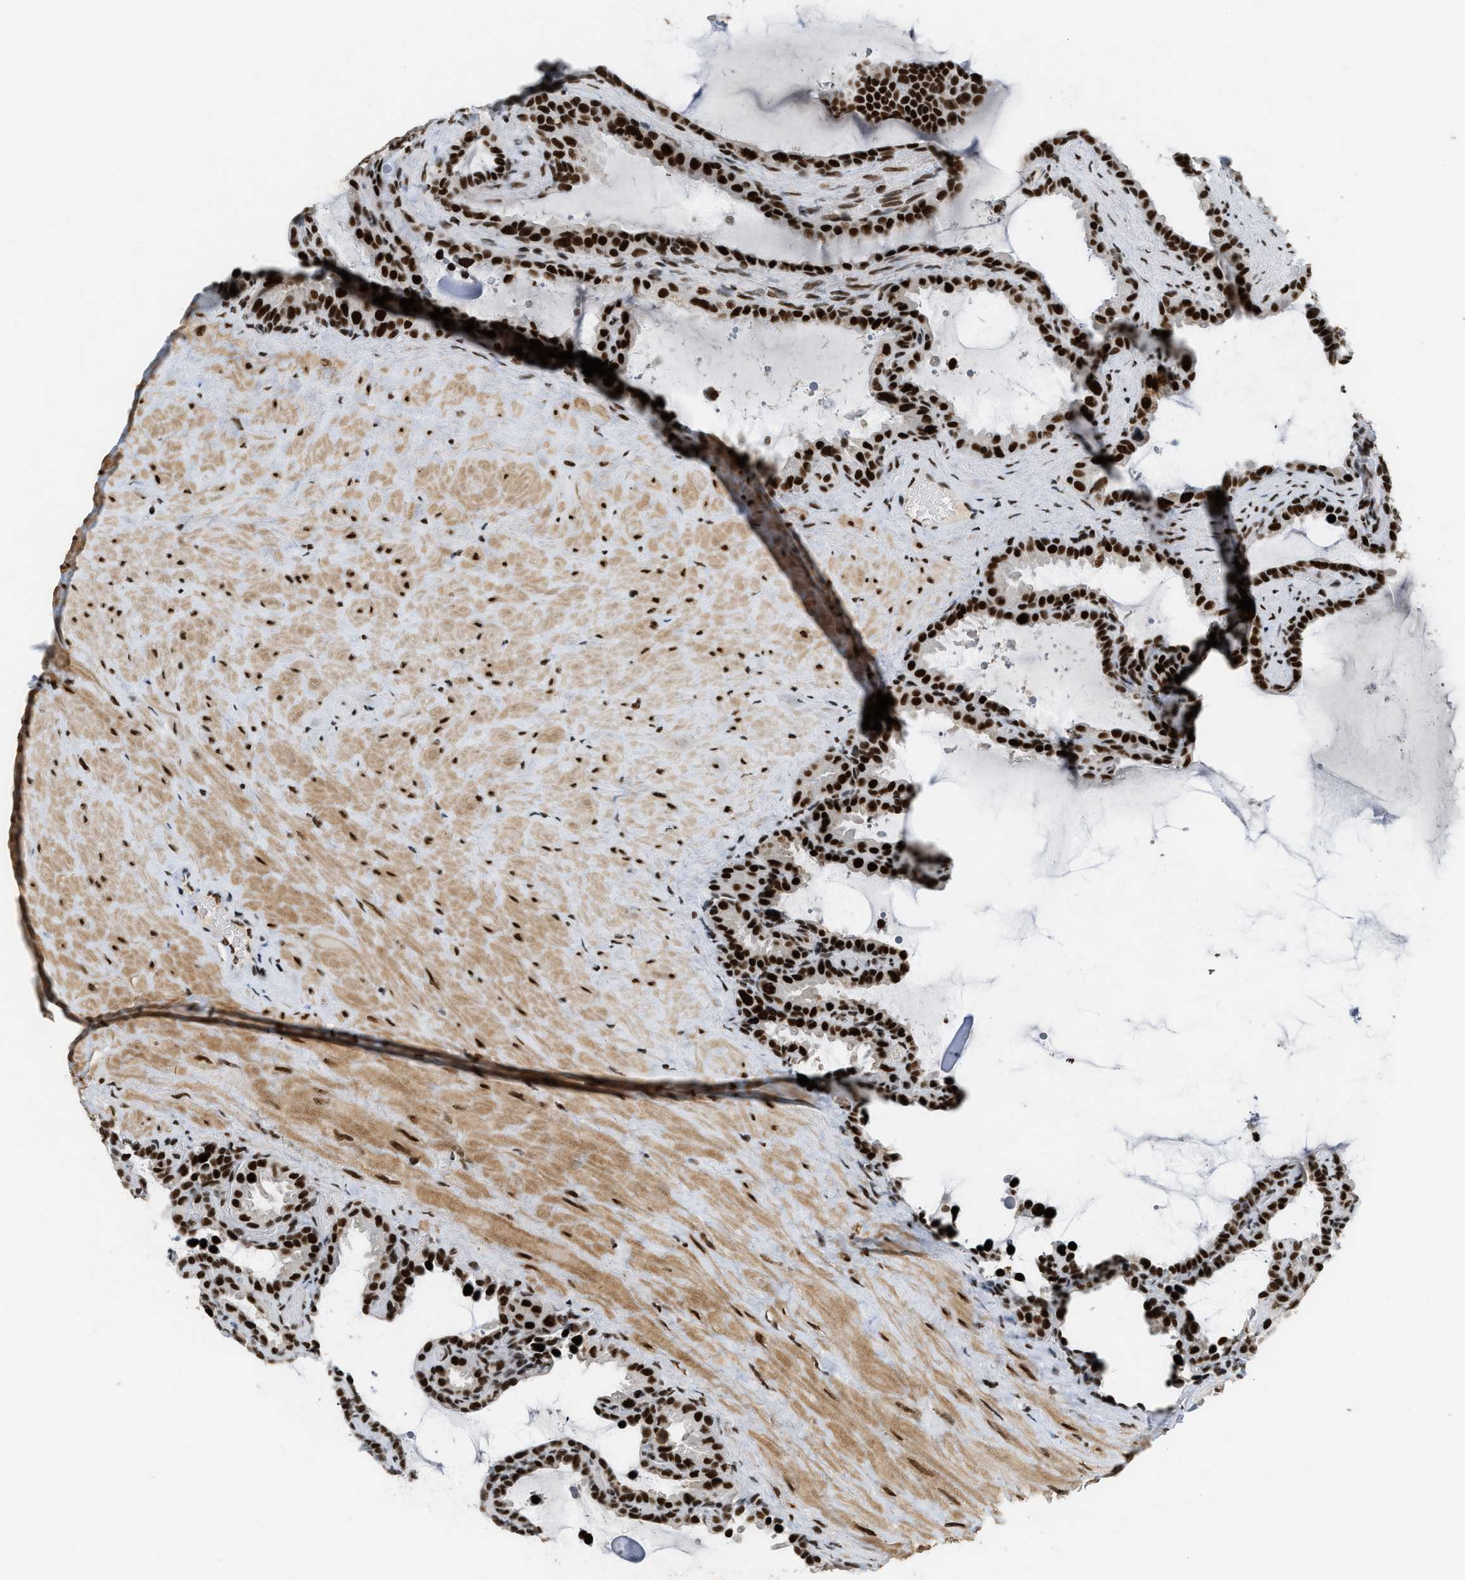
{"staining": {"intensity": "strong", "quantity": ">75%", "location": "nuclear"}, "tissue": "seminal vesicle", "cell_type": "Glandular cells", "image_type": "normal", "snomed": [{"axis": "morphology", "description": "Normal tissue, NOS"}, {"axis": "topography", "description": "Seminal veicle"}], "caption": "Immunohistochemical staining of benign human seminal vesicle demonstrates strong nuclear protein positivity in about >75% of glandular cells. The staining was performed using DAB (3,3'-diaminobenzidine), with brown indicating positive protein expression. Nuclei are stained blue with hematoxylin.", "gene": "SMARCB1", "patient": {"sex": "male", "age": 46}}